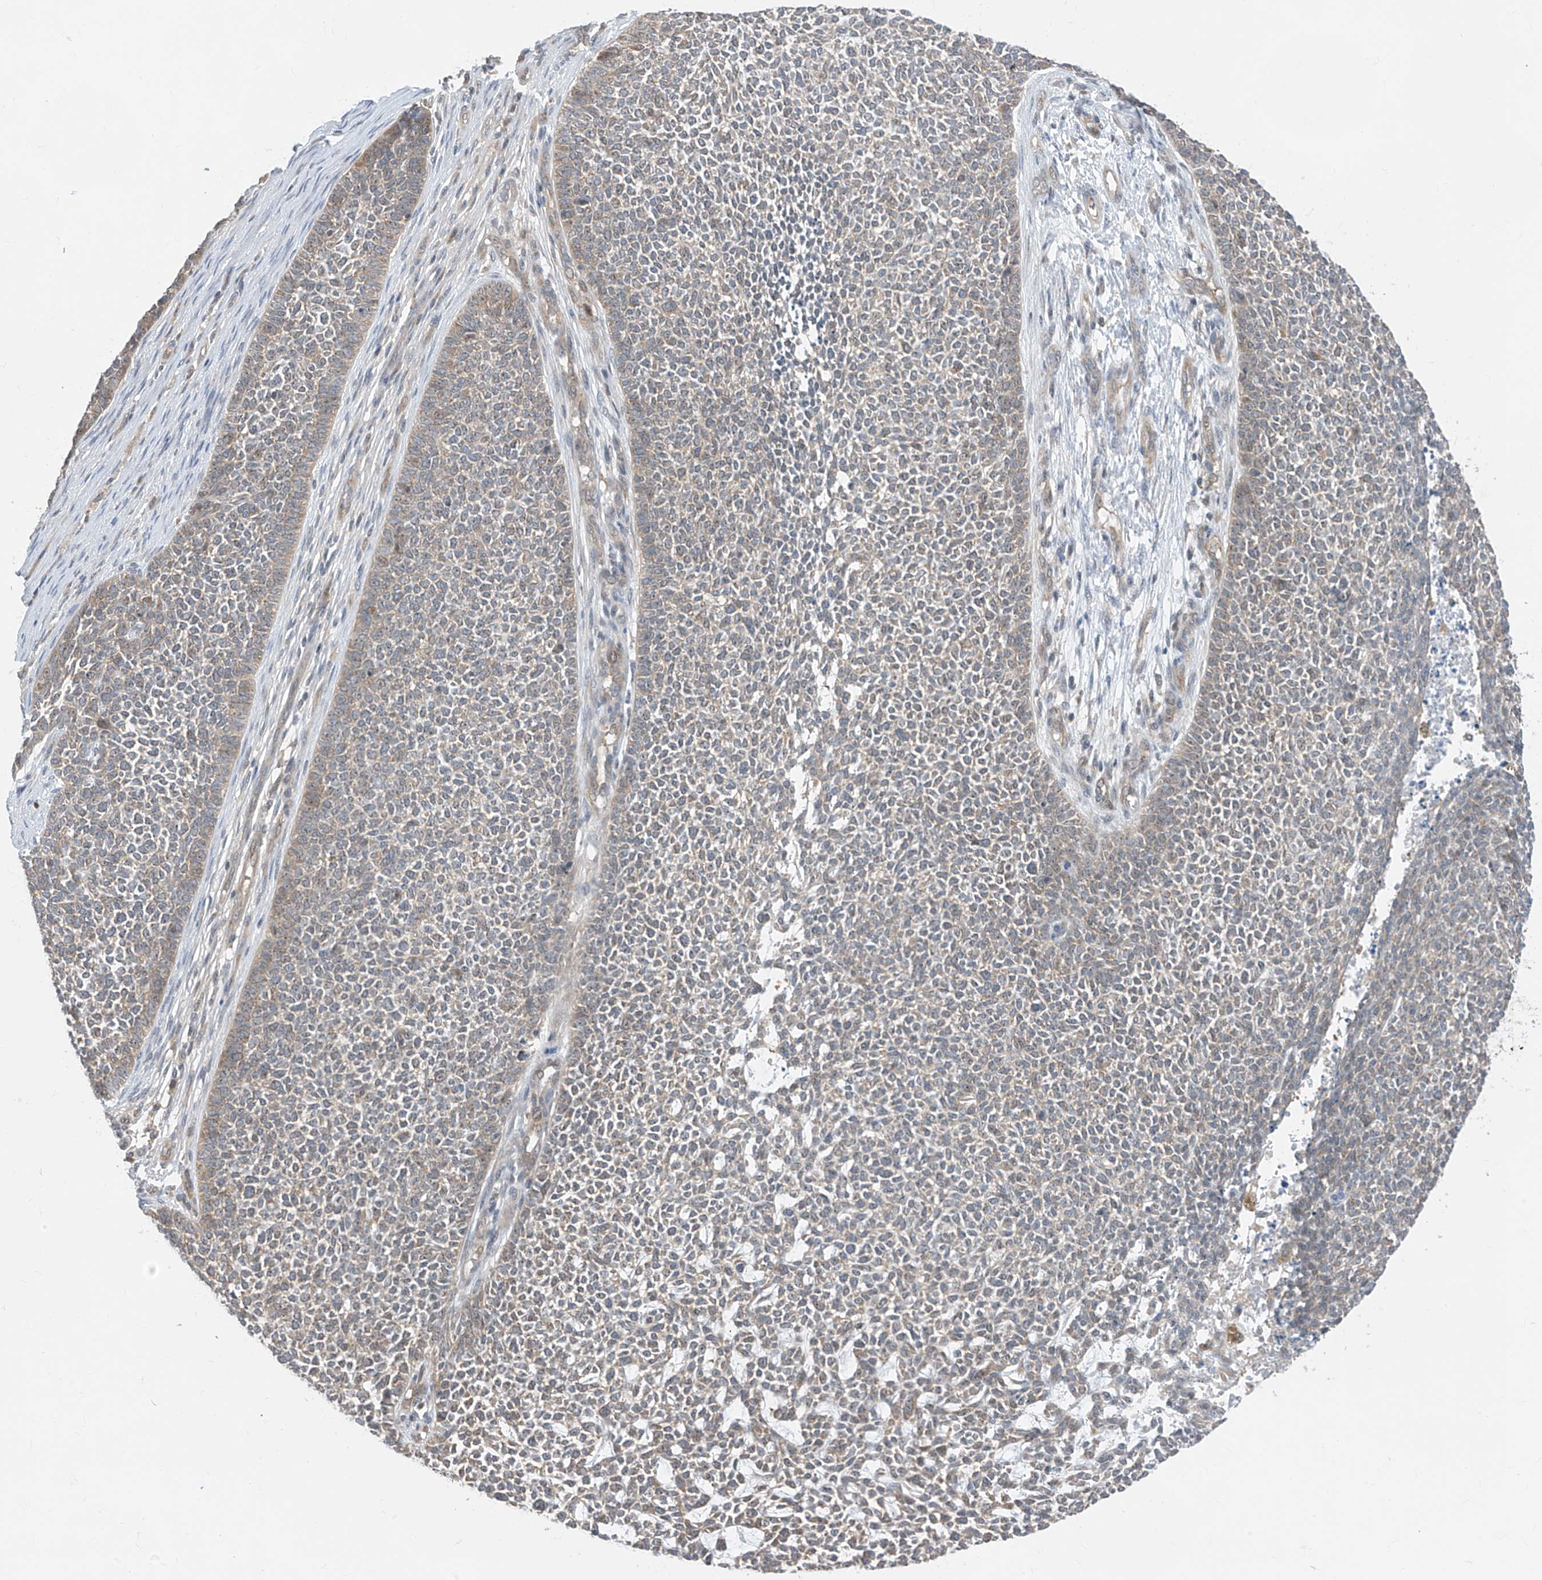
{"staining": {"intensity": "weak", "quantity": "25%-75%", "location": "cytoplasmic/membranous"}, "tissue": "skin cancer", "cell_type": "Tumor cells", "image_type": "cancer", "snomed": [{"axis": "morphology", "description": "Basal cell carcinoma"}, {"axis": "topography", "description": "Skin"}], "caption": "About 25%-75% of tumor cells in human skin basal cell carcinoma display weak cytoplasmic/membranous protein staining as visualized by brown immunohistochemical staining.", "gene": "TTC38", "patient": {"sex": "female", "age": 84}}